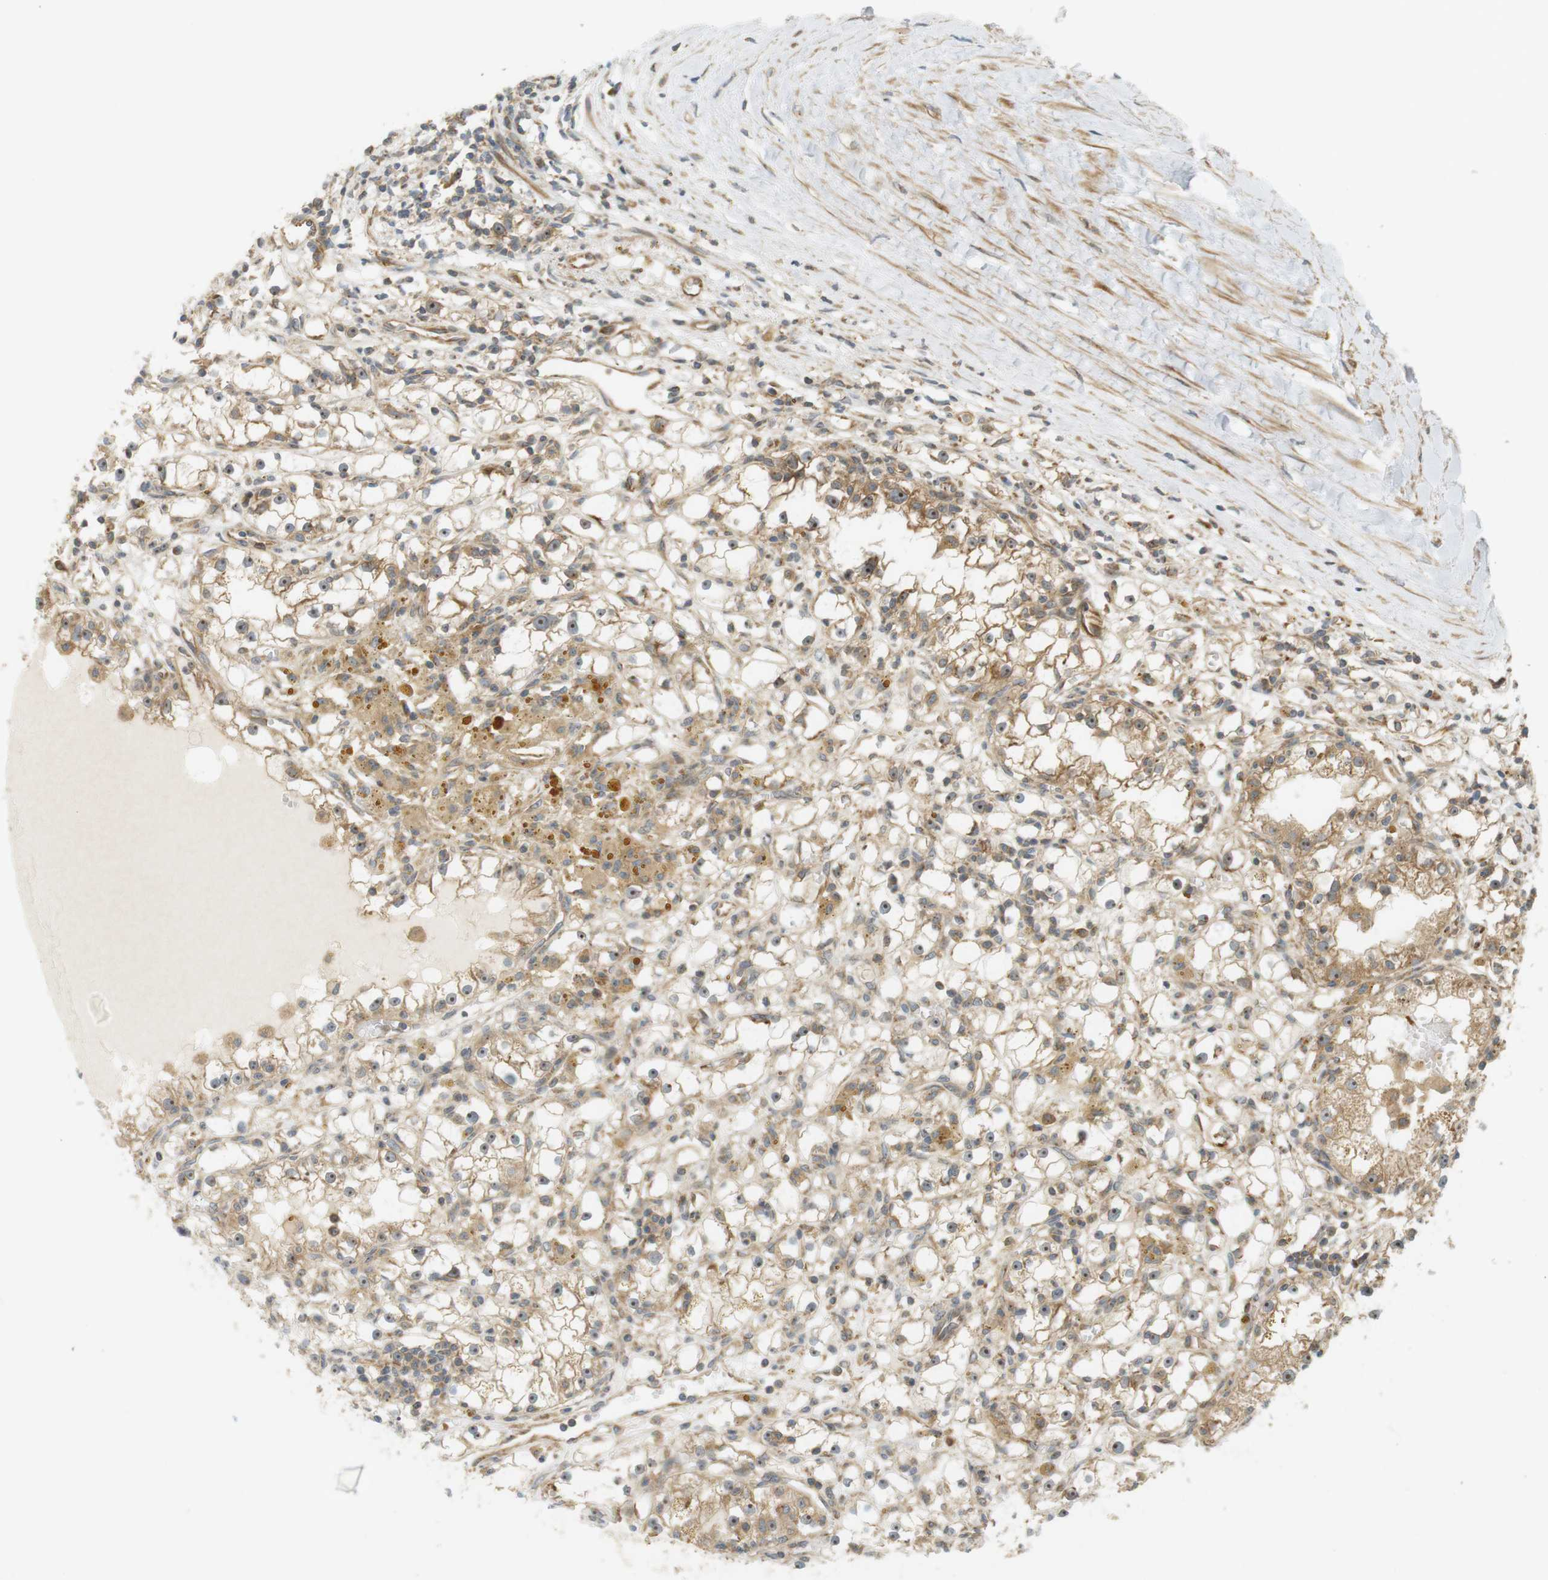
{"staining": {"intensity": "moderate", "quantity": ">75%", "location": "cytoplasmic/membranous"}, "tissue": "renal cancer", "cell_type": "Tumor cells", "image_type": "cancer", "snomed": [{"axis": "morphology", "description": "Adenocarcinoma, NOS"}, {"axis": "topography", "description": "Kidney"}], "caption": "Renal cancer (adenocarcinoma) stained with IHC demonstrates moderate cytoplasmic/membranous expression in about >75% of tumor cells.", "gene": "PA2G4", "patient": {"sex": "male", "age": 56}}